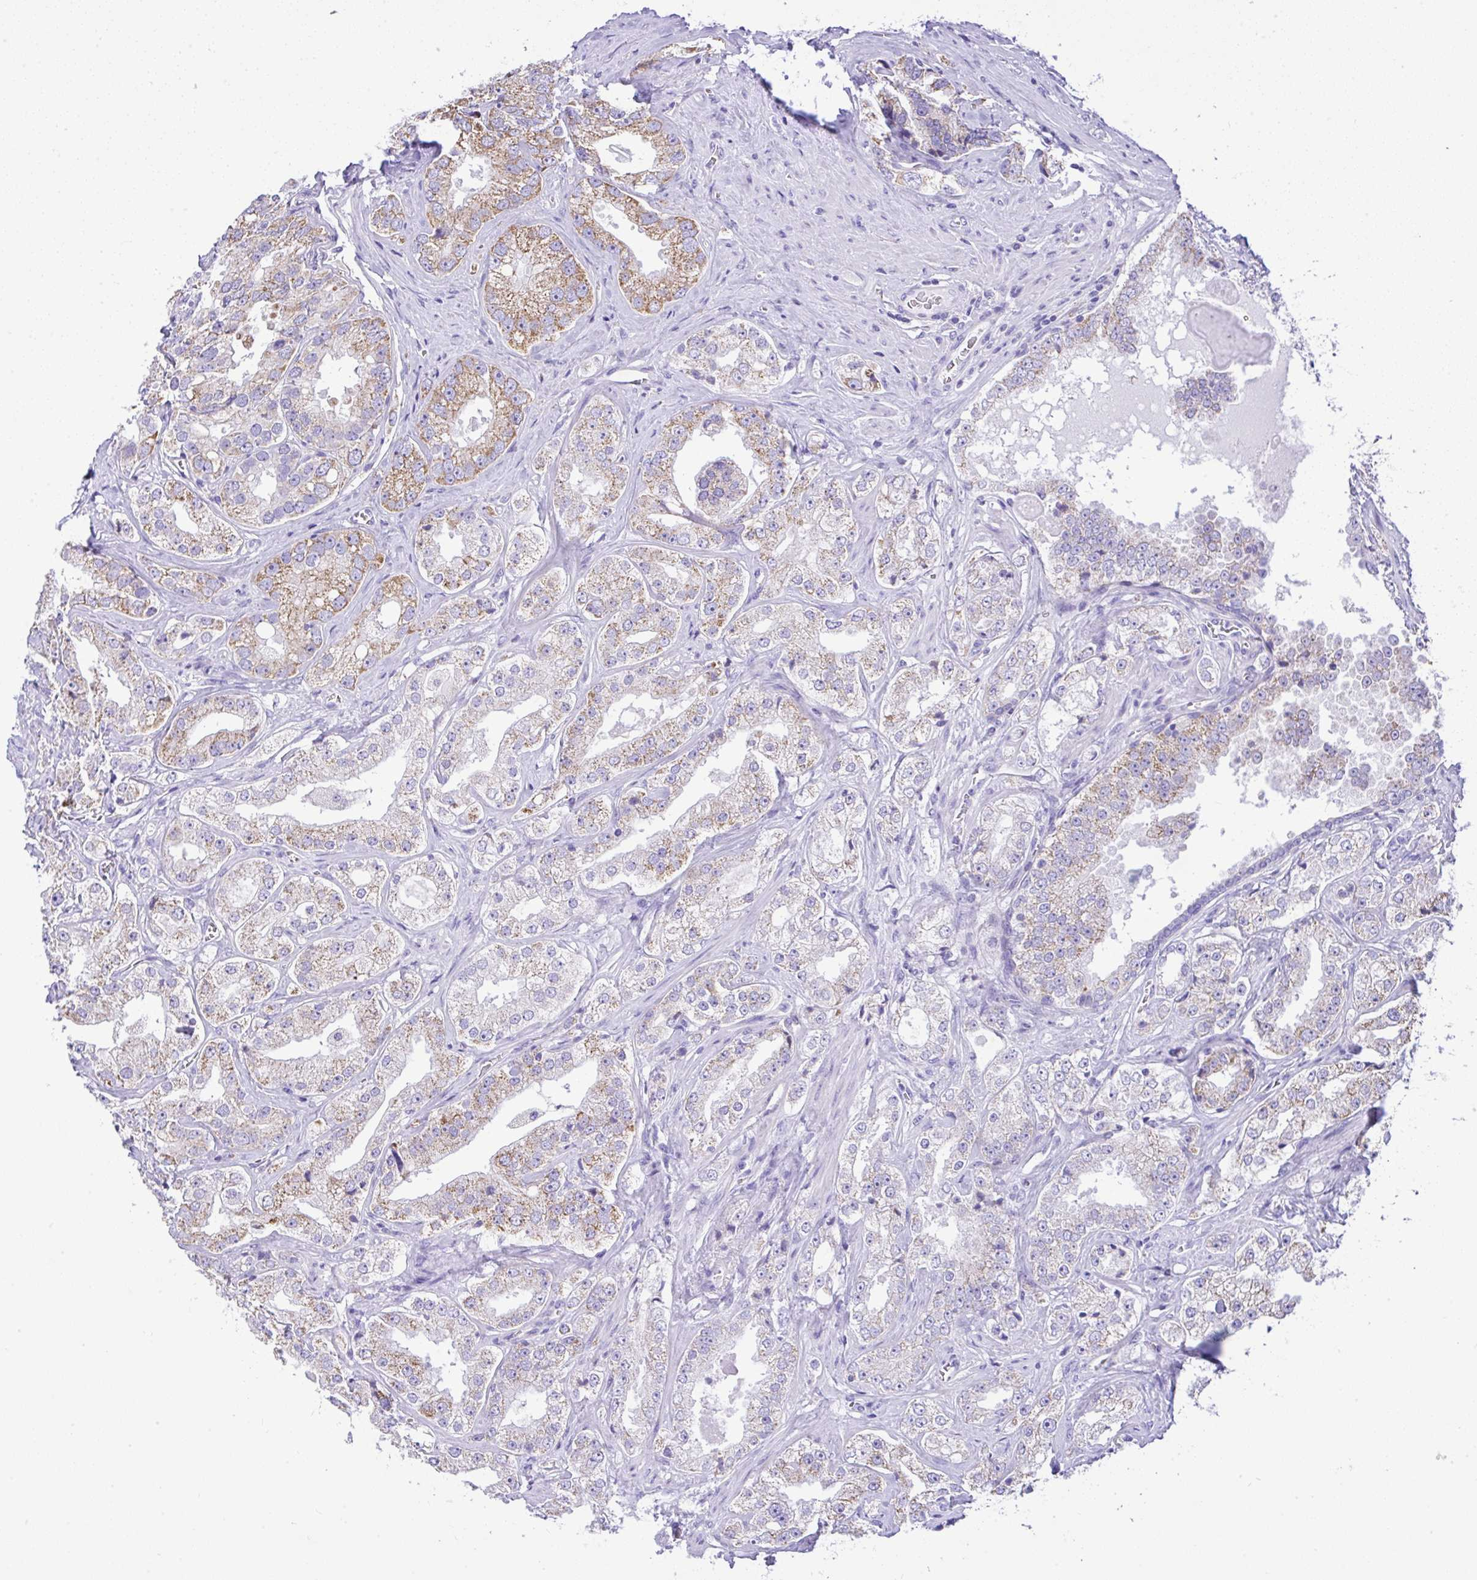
{"staining": {"intensity": "moderate", "quantity": "<25%", "location": "cytoplasmic/membranous"}, "tissue": "prostate cancer", "cell_type": "Tumor cells", "image_type": "cancer", "snomed": [{"axis": "morphology", "description": "Adenocarcinoma, High grade"}, {"axis": "topography", "description": "Prostate"}], "caption": "Immunohistochemistry histopathology image of human prostate cancer stained for a protein (brown), which displays low levels of moderate cytoplasmic/membranous positivity in approximately <25% of tumor cells.", "gene": "SLC13A1", "patient": {"sex": "male", "age": 67}}